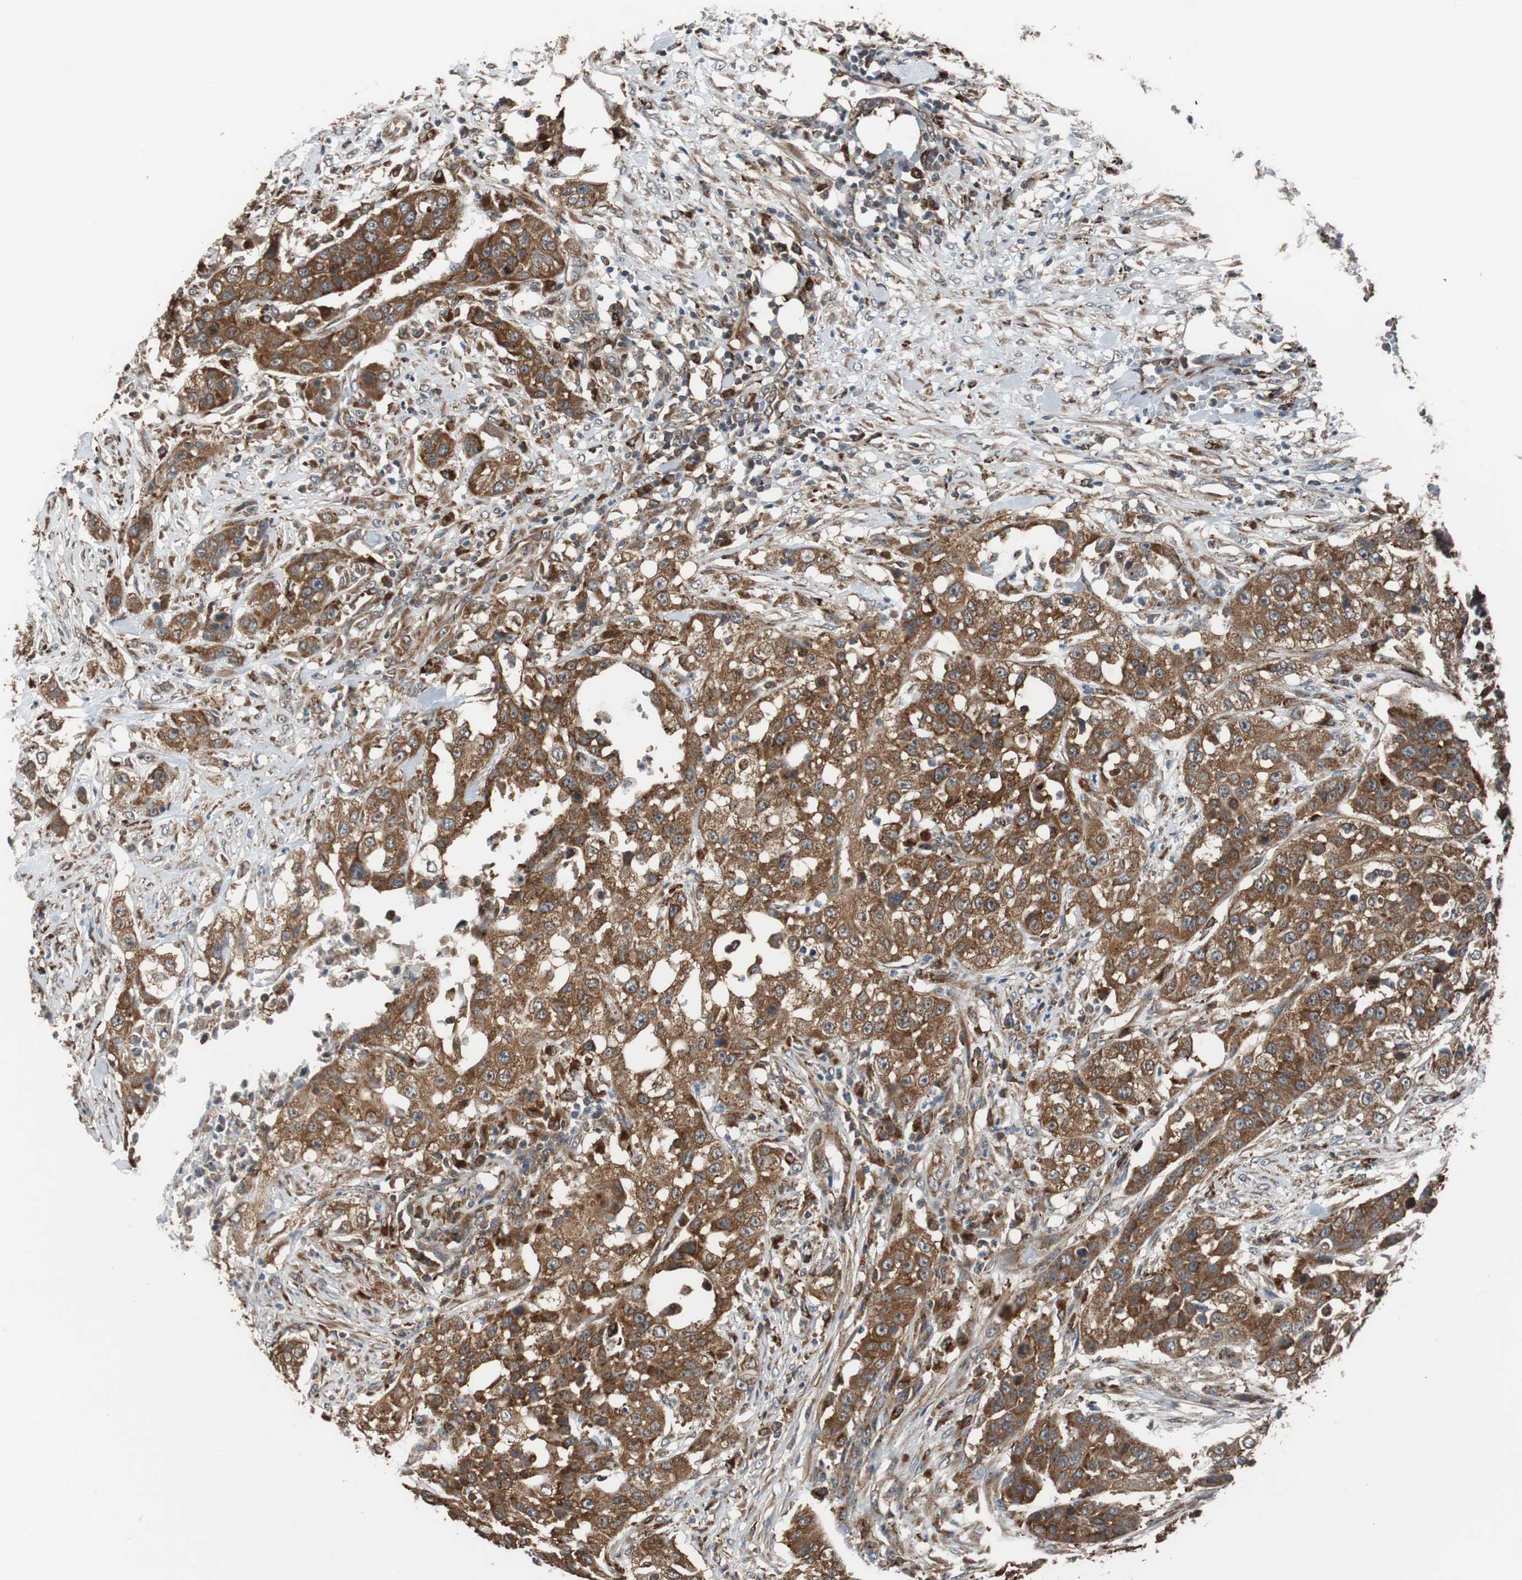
{"staining": {"intensity": "strong", "quantity": ">75%", "location": "cytoplasmic/membranous"}, "tissue": "urothelial cancer", "cell_type": "Tumor cells", "image_type": "cancer", "snomed": [{"axis": "morphology", "description": "Urothelial carcinoma, High grade"}, {"axis": "topography", "description": "Urinary bladder"}], "caption": "Immunohistochemical staining of high-grade urothelial carcinoma displays high levels of strong cytoplasmic/membranous protein expression in approximately >75% of tumor cells. (DAB (3,3'-diaminobenzidine) IHC with brightfield microscopy, high magnification).", "gene": "USP10", "patient": {"sex": "male", "age": 74}}